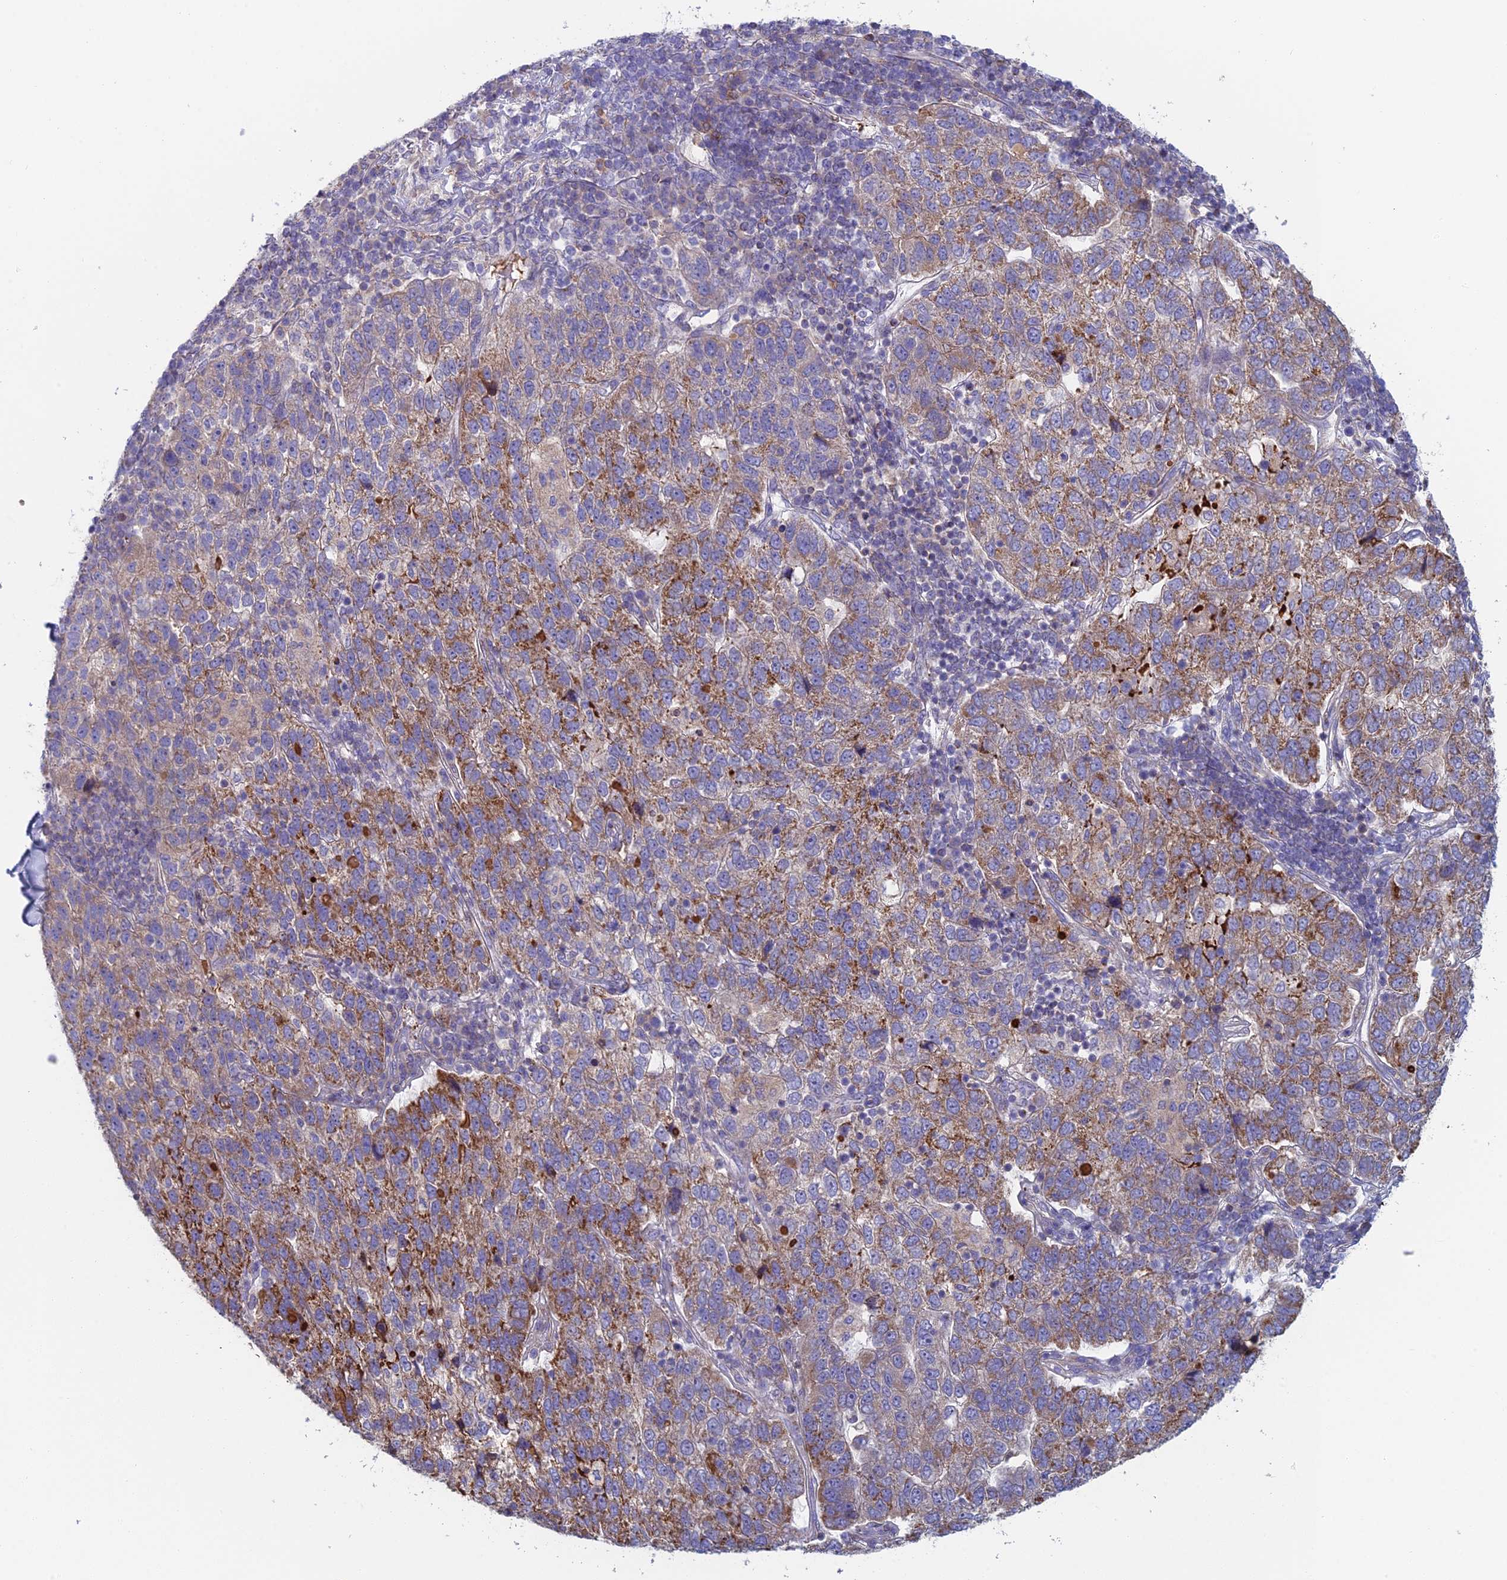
{"staining": {"intensity": "moderate", "quantity": "25%-75%", "location": "cytoplasmic/membranous"}, "tissue": "pancreatic cancer", "cell_type": "Tumor cells", "image_type": "cancer", "snomed": [{"axis": "morphology", "description": "Adenocarcinoma, NOS"}, {"axis": "topography", "description": "Pancreas"}], "caption": "Immunohistochemistry micrograph of human pancreatic cancer (adenocarcinoma) stained for a protein (brown), which displays medium levels of moderate cytoplasmic/membranous expression in approximately 25%-75% of tumor cells.", "gene": "IFTAP", "patient": {"sex": "female", "age": 61}}